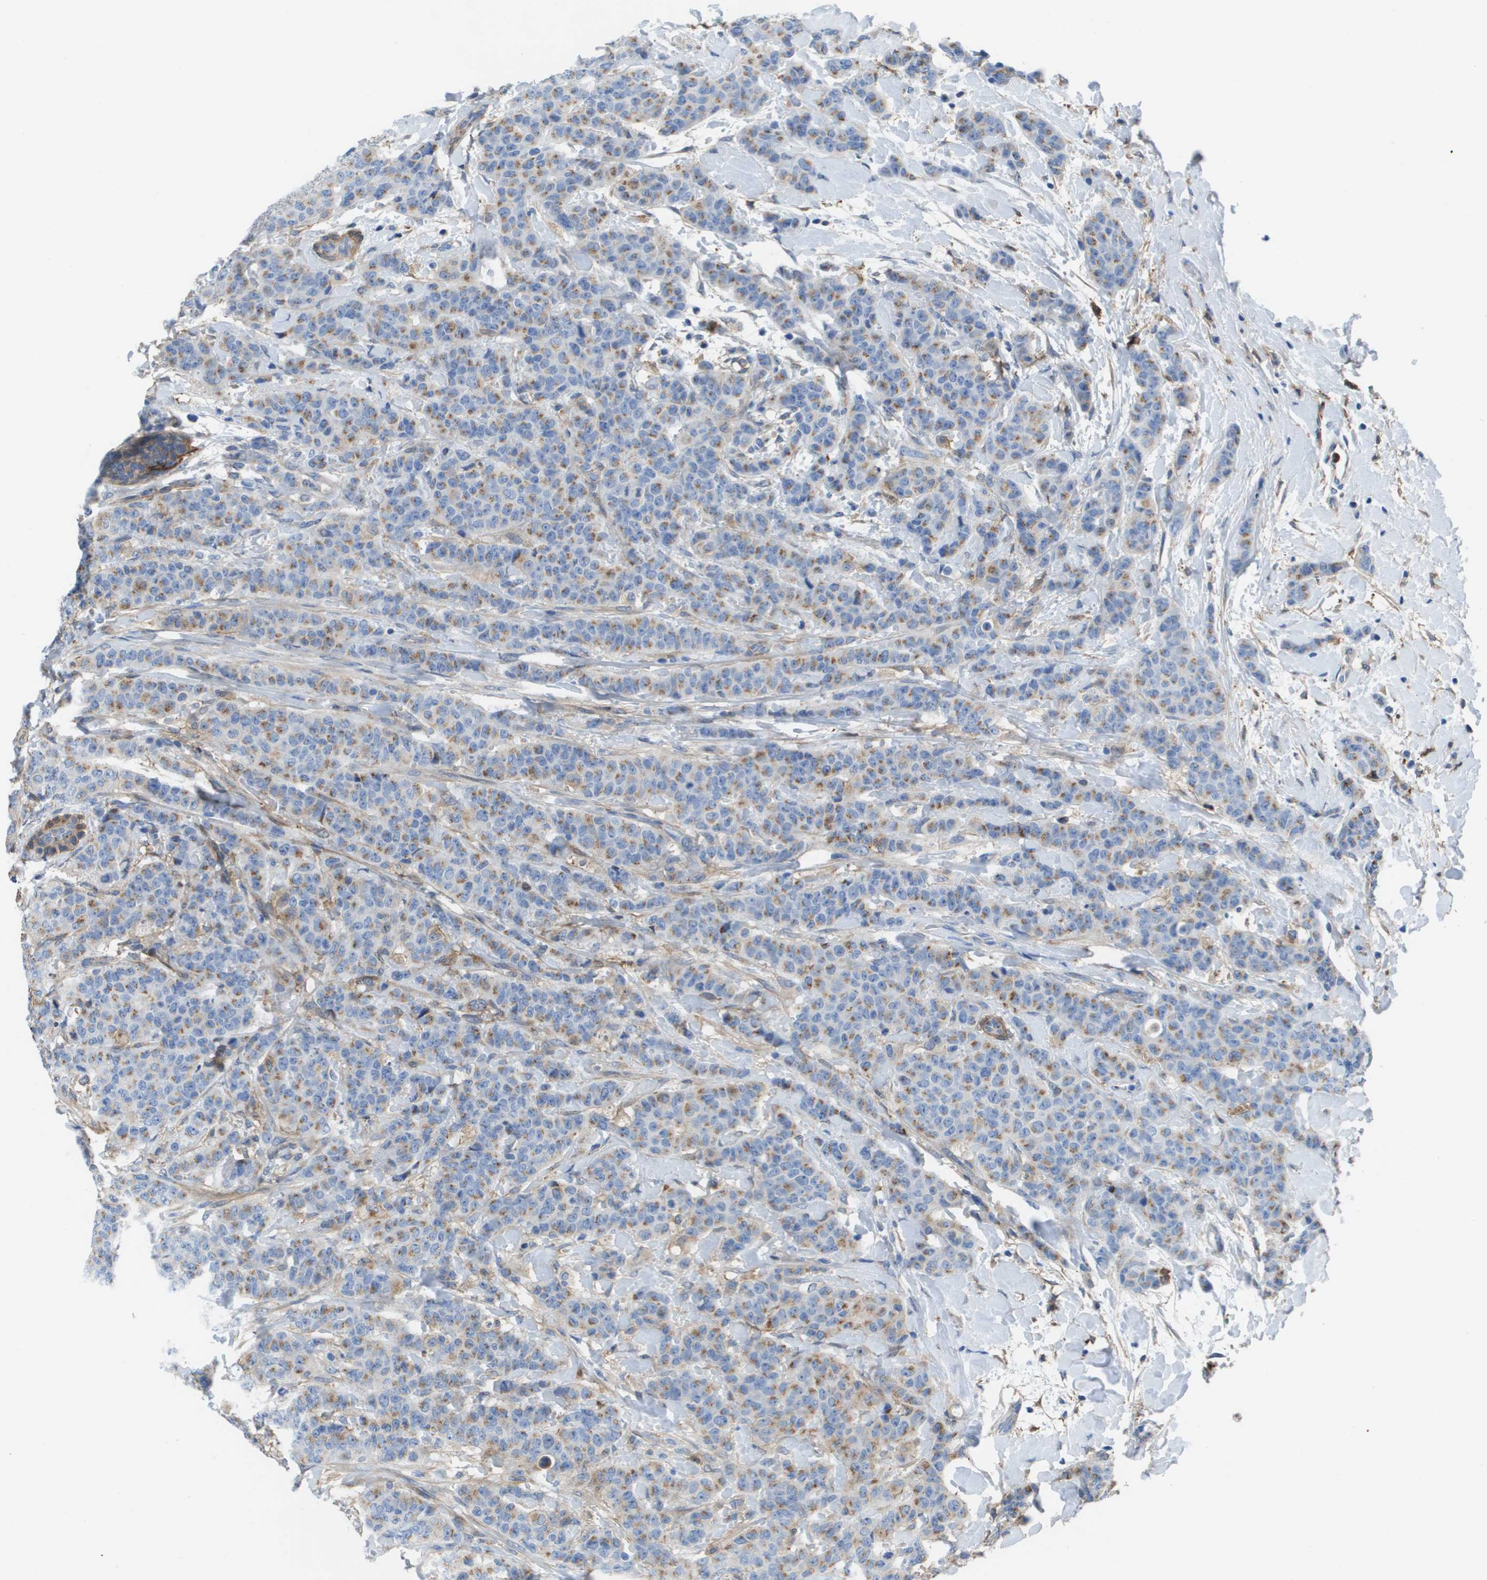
{"staining": {"intensity": "weak", "quantity": ">75%", "location": "cytoplasmic/membranous"}, "tissue": "breast cancer", "cell_type": "Tumor cells", "image_type": "cancer", "snomed": [{"axis": "morphology", "description": "Normal tissue, NOS"}, {"axis": "morphology", "description": "Duct carcinoma"}, {"axis": "topography", "description": "Breast"}], "caption": "High-magnification brightfield microscopy of breast cancer stained with DAB (brown) and counterstained with hematoxylin (blue). tumor cells exhibit weak cytoplasmic/membranous staining is seen in about>75% of cells.", "gene": "SLC37A2", "patient": {"sex": "female", "age": 40}}